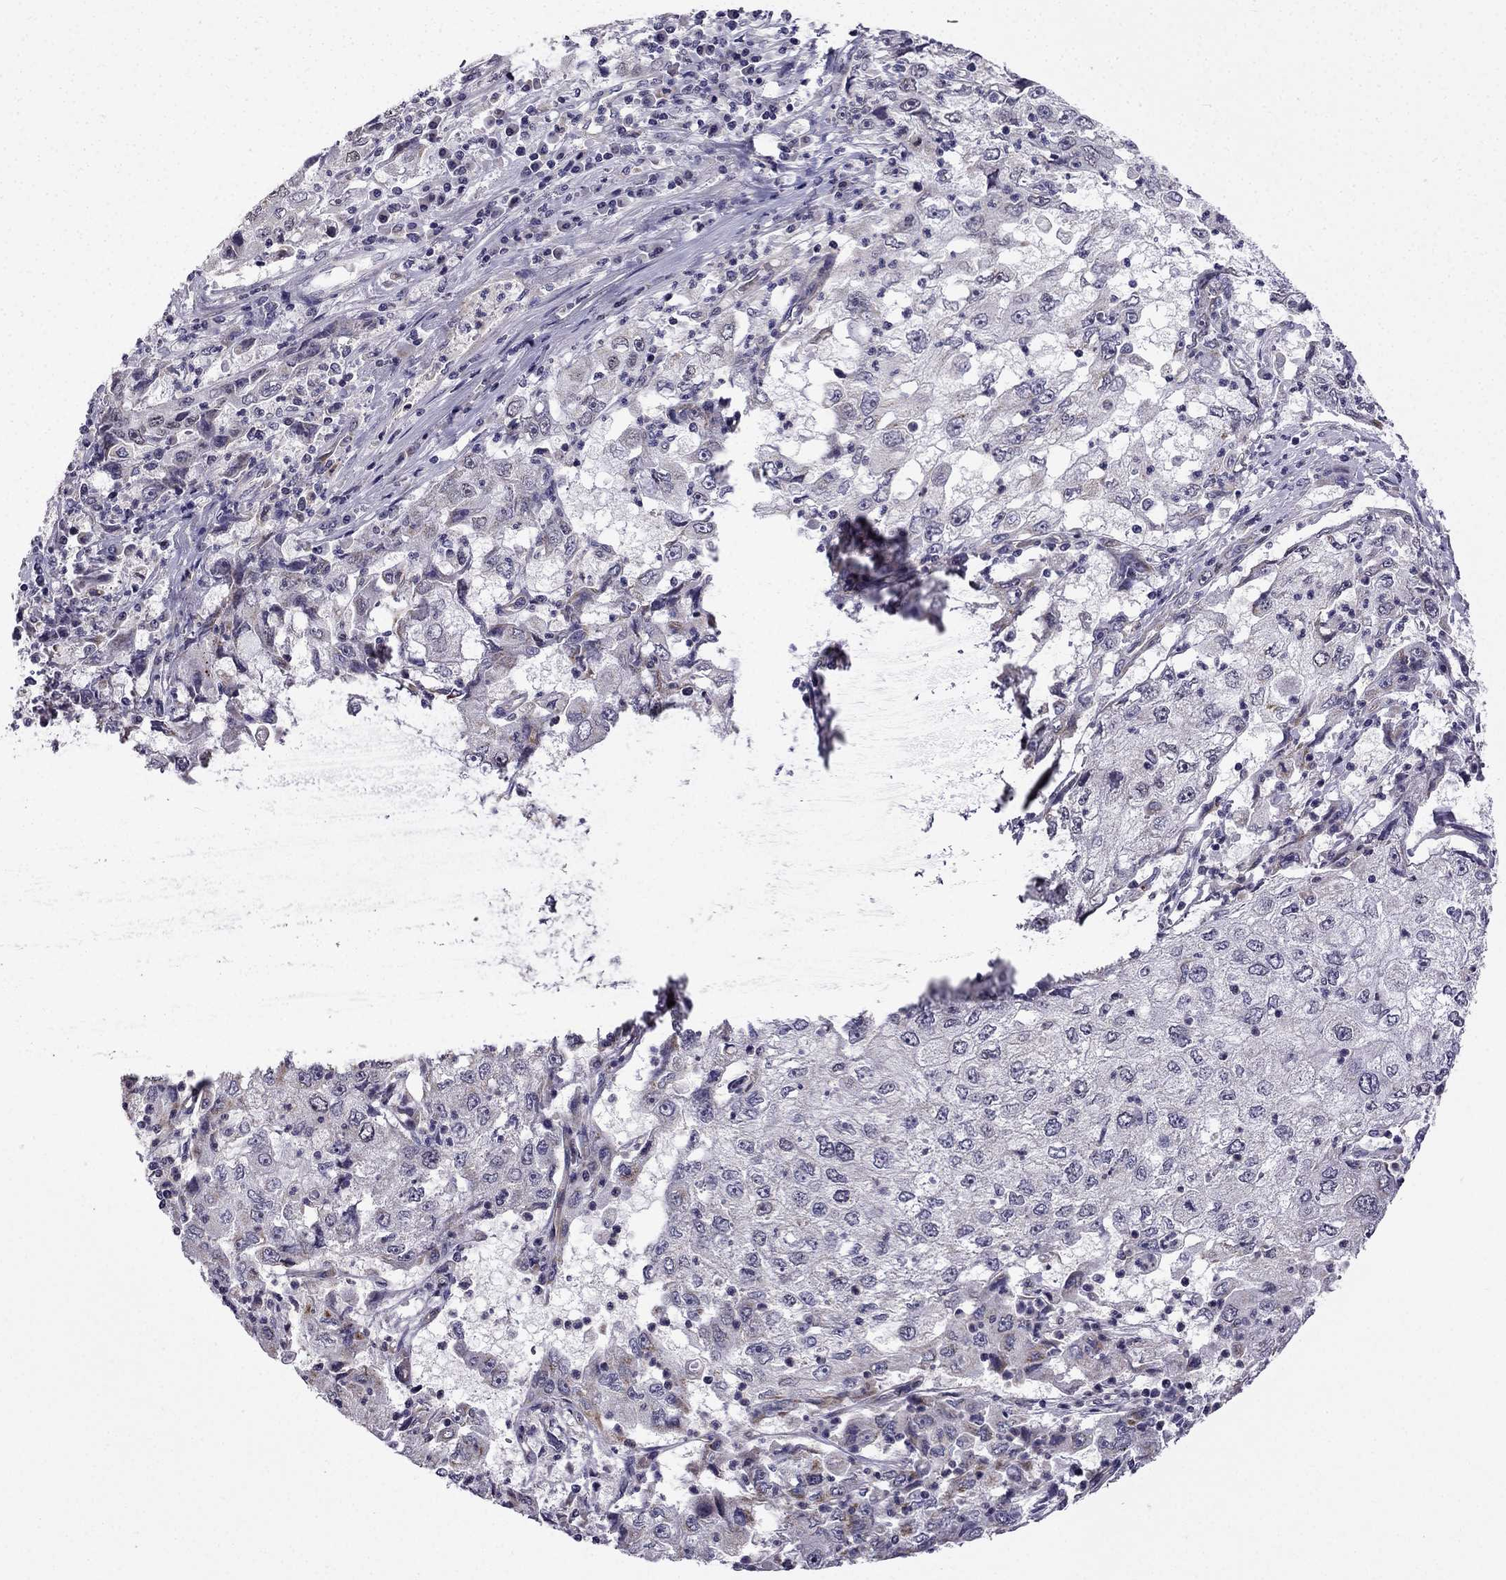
{"staining": {"intensity": "moderate", "quantity": "<25%", "location": "cytoplasmic/membranous"}, "tissue": "cervical cancer", "cell_type": "Tumor cells", "image_type": "cancer", "snomed": [{"axis": "morphology", "description": "Squamous cell carcinoma, NOS"}, {"axis": "topography", "description": "Cervix"}], "caption": "Immunohistochemical staining of human cervical cancer (squamous cell carcinoma) shows low levels of moderate cytoplasmic/membranous expression in approximately <25% of tumor cells.", "gene": "SLC6A2", "patient": {"sex": "female", "age": 36}}